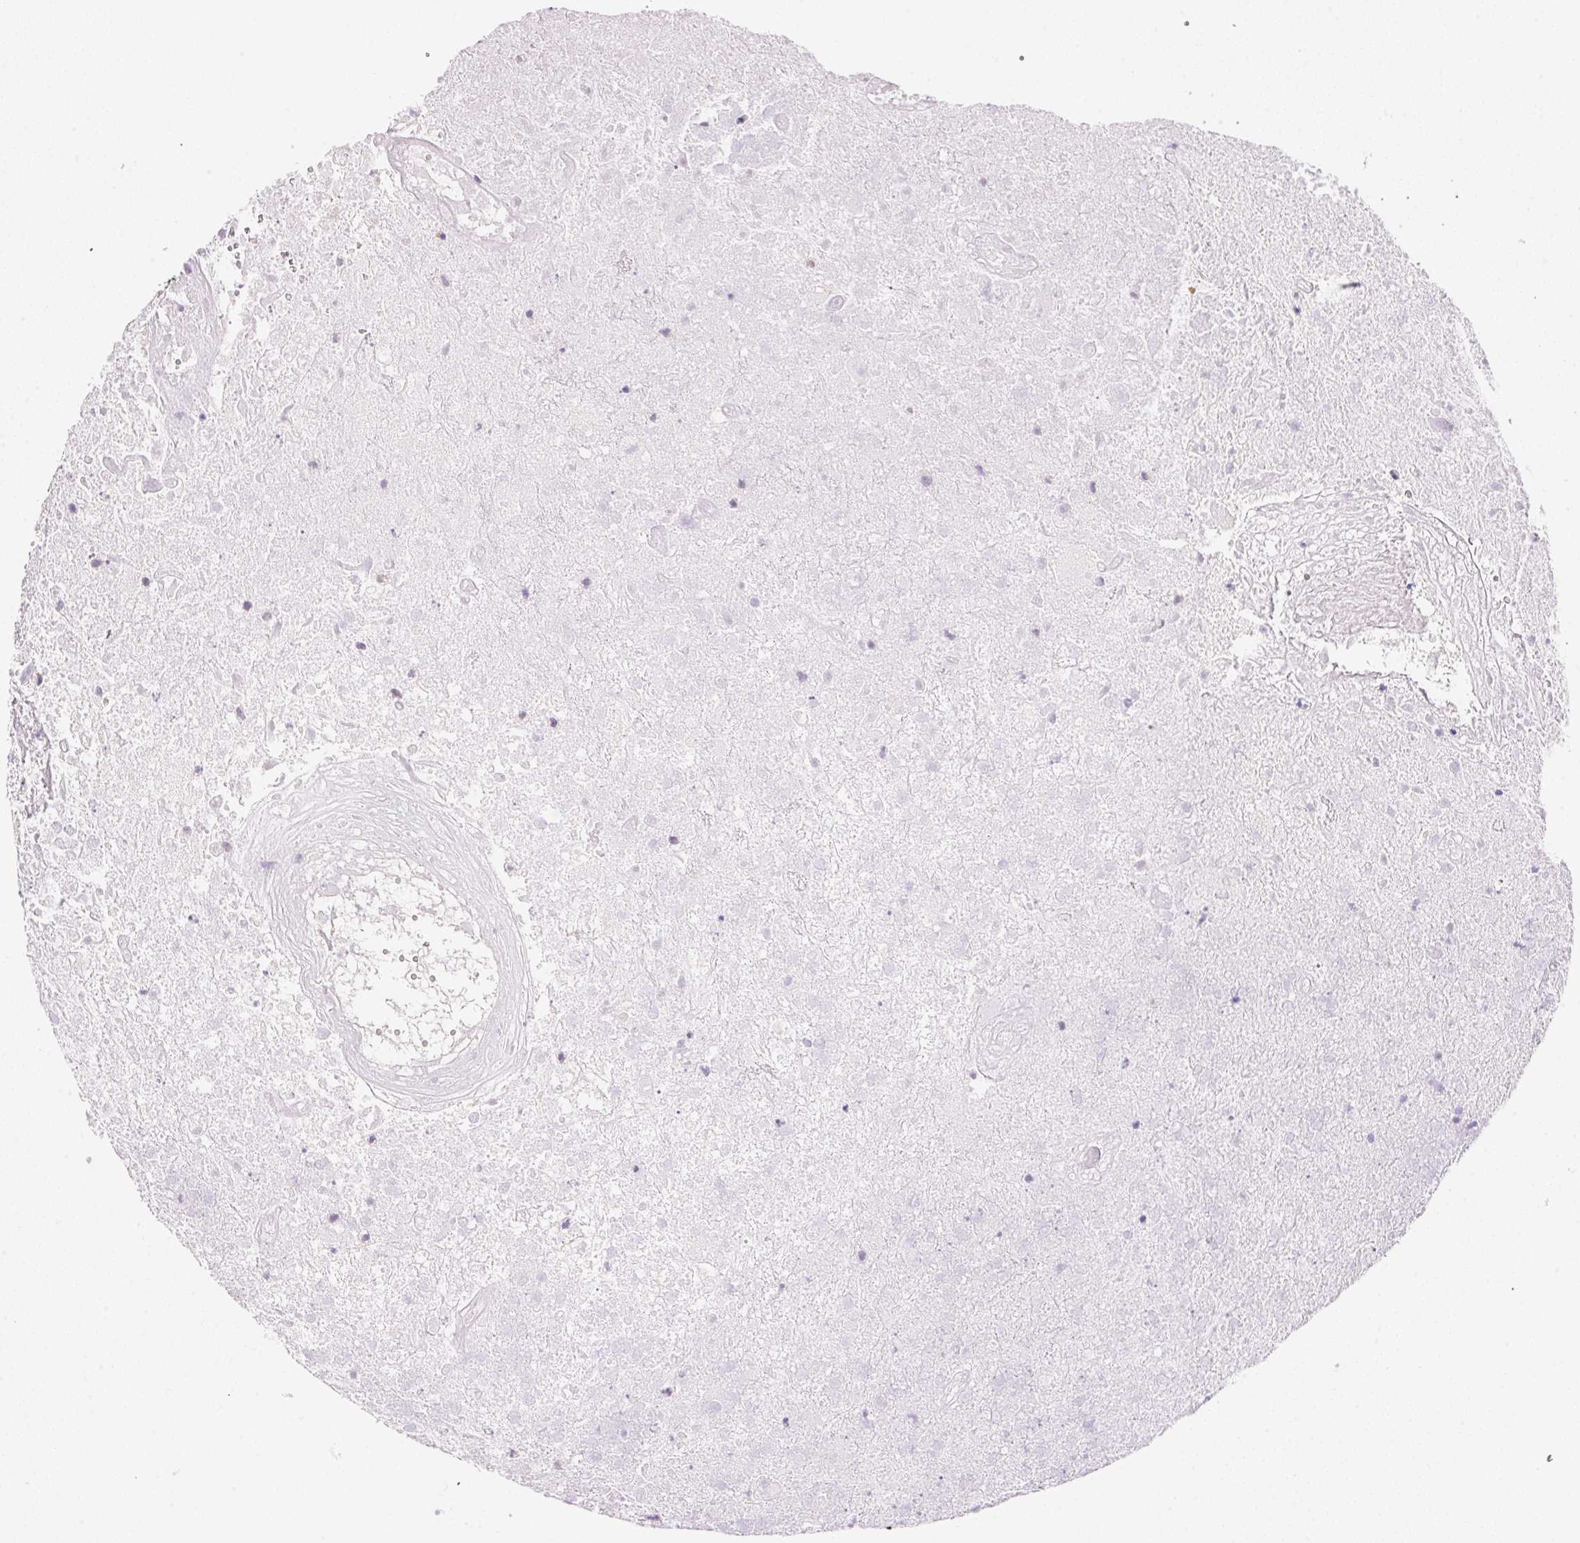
{"staining": {"intensity": "negative", "quantity": "none", "location": "none"}, "tissue": "glioma", "cell_type": "Tumor cells", "image_type": "cancer", "snomed": [{"axis": "morphology", "description": "Glioma, malignant, High grade"}, {"axis": "topography", "description": "Brain"}], "caption": "Tumor cells show no significant positivity in malignant glioma (high-grade). (Immunohistochemistry (ihc), brightfield microscopy, high magnification).", "gene": "DHCR24", "patient": {"sex": "male", "age": 46}}